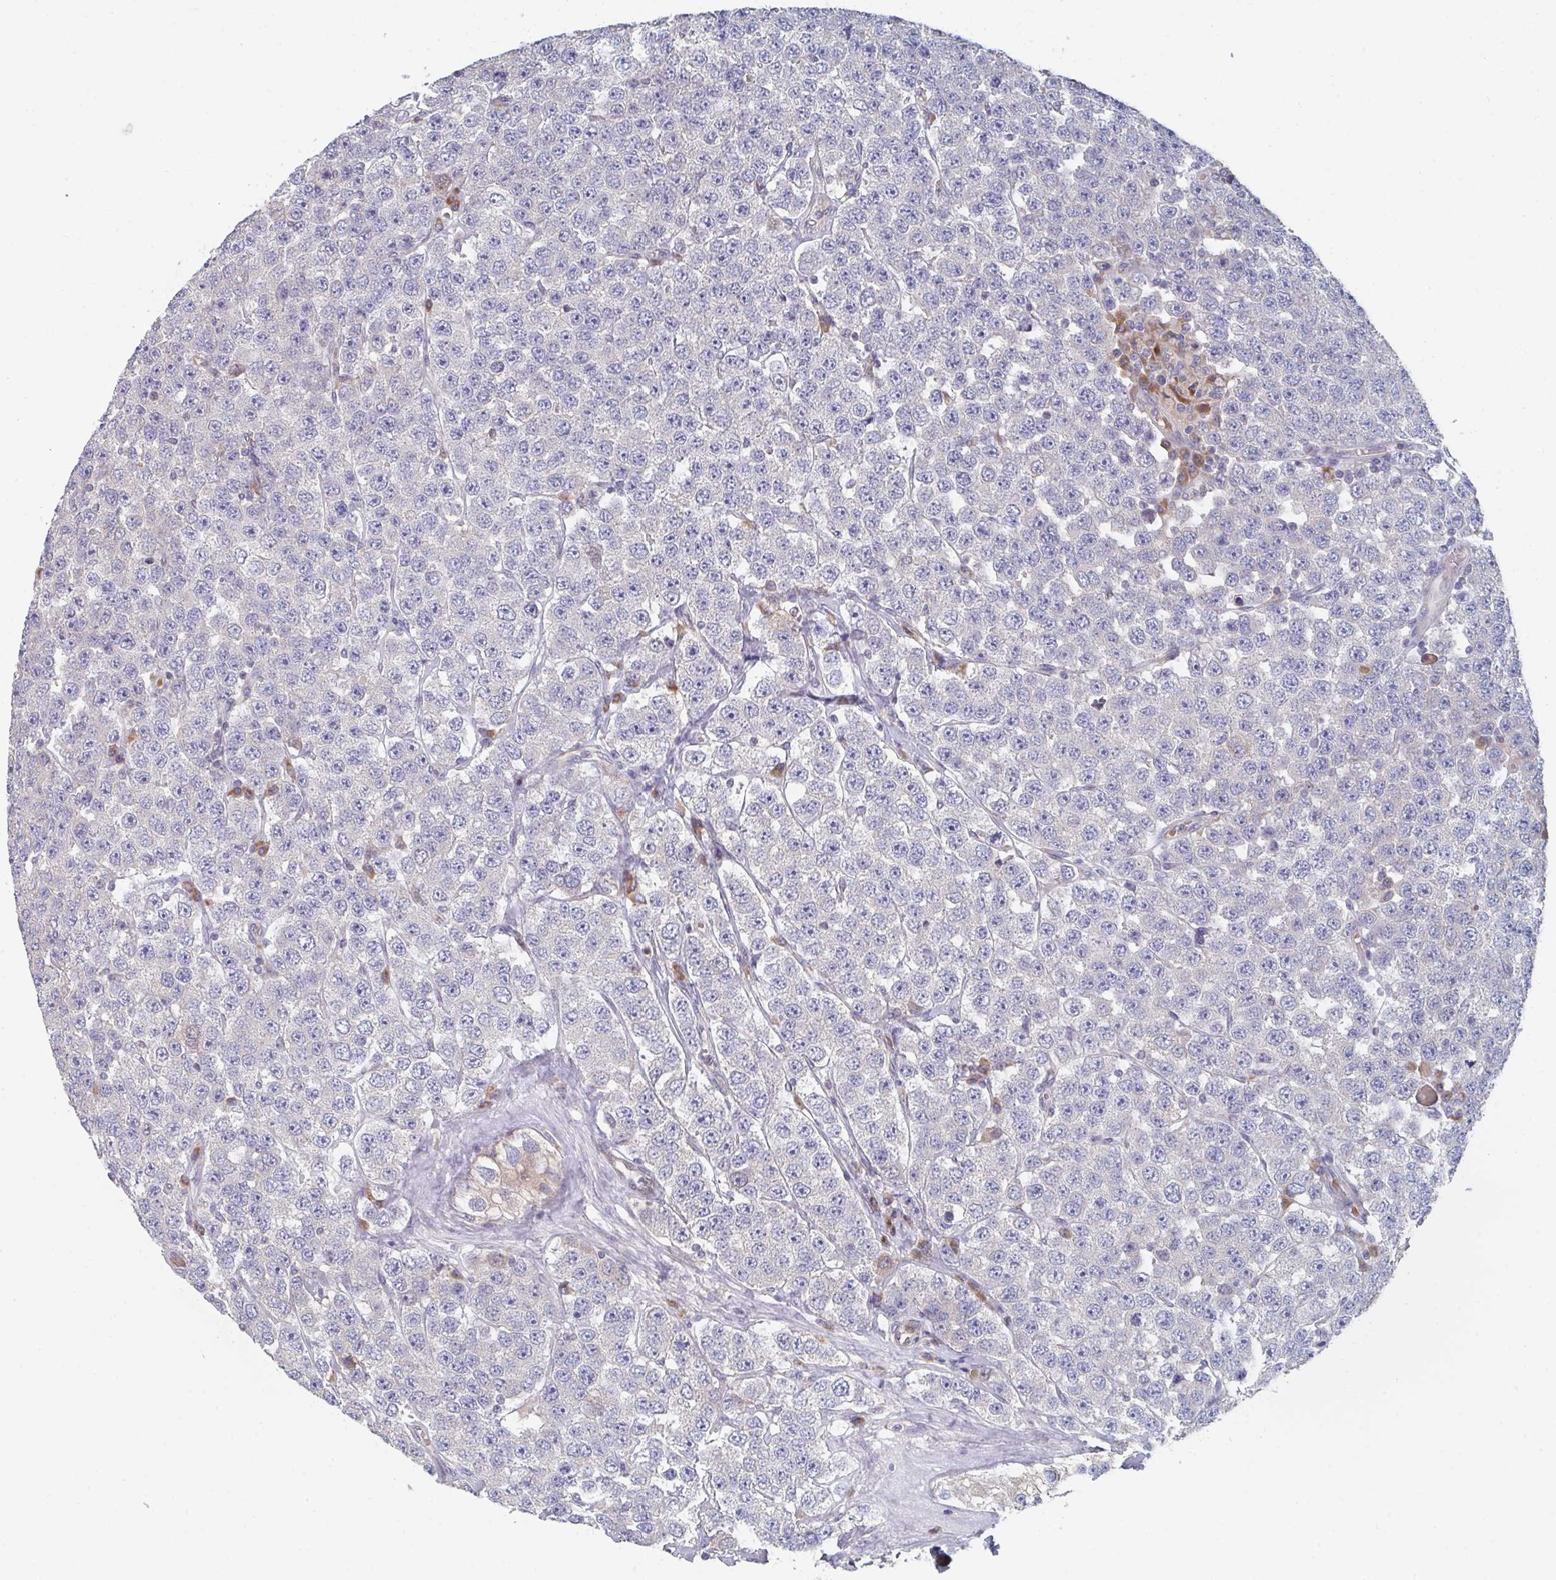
{"staining": {"intensity": "negative", "quantity": "none", "location": "none"}, "tissue": "testis cancer", "cell_type": "Tumor cells", "image_type": "cancer", "snomed": [{"axis": "morphology", "description": "Seminoma, NOS"}, {"axis": "topography", "description": "Testis"}], "caption": "This is an immunohistochemistry photomicrograph of seminoma (testis). There is no staining in tumor cells.", "gene": "ELOVL1", "patient": {"sex": "male", "age": 28}}